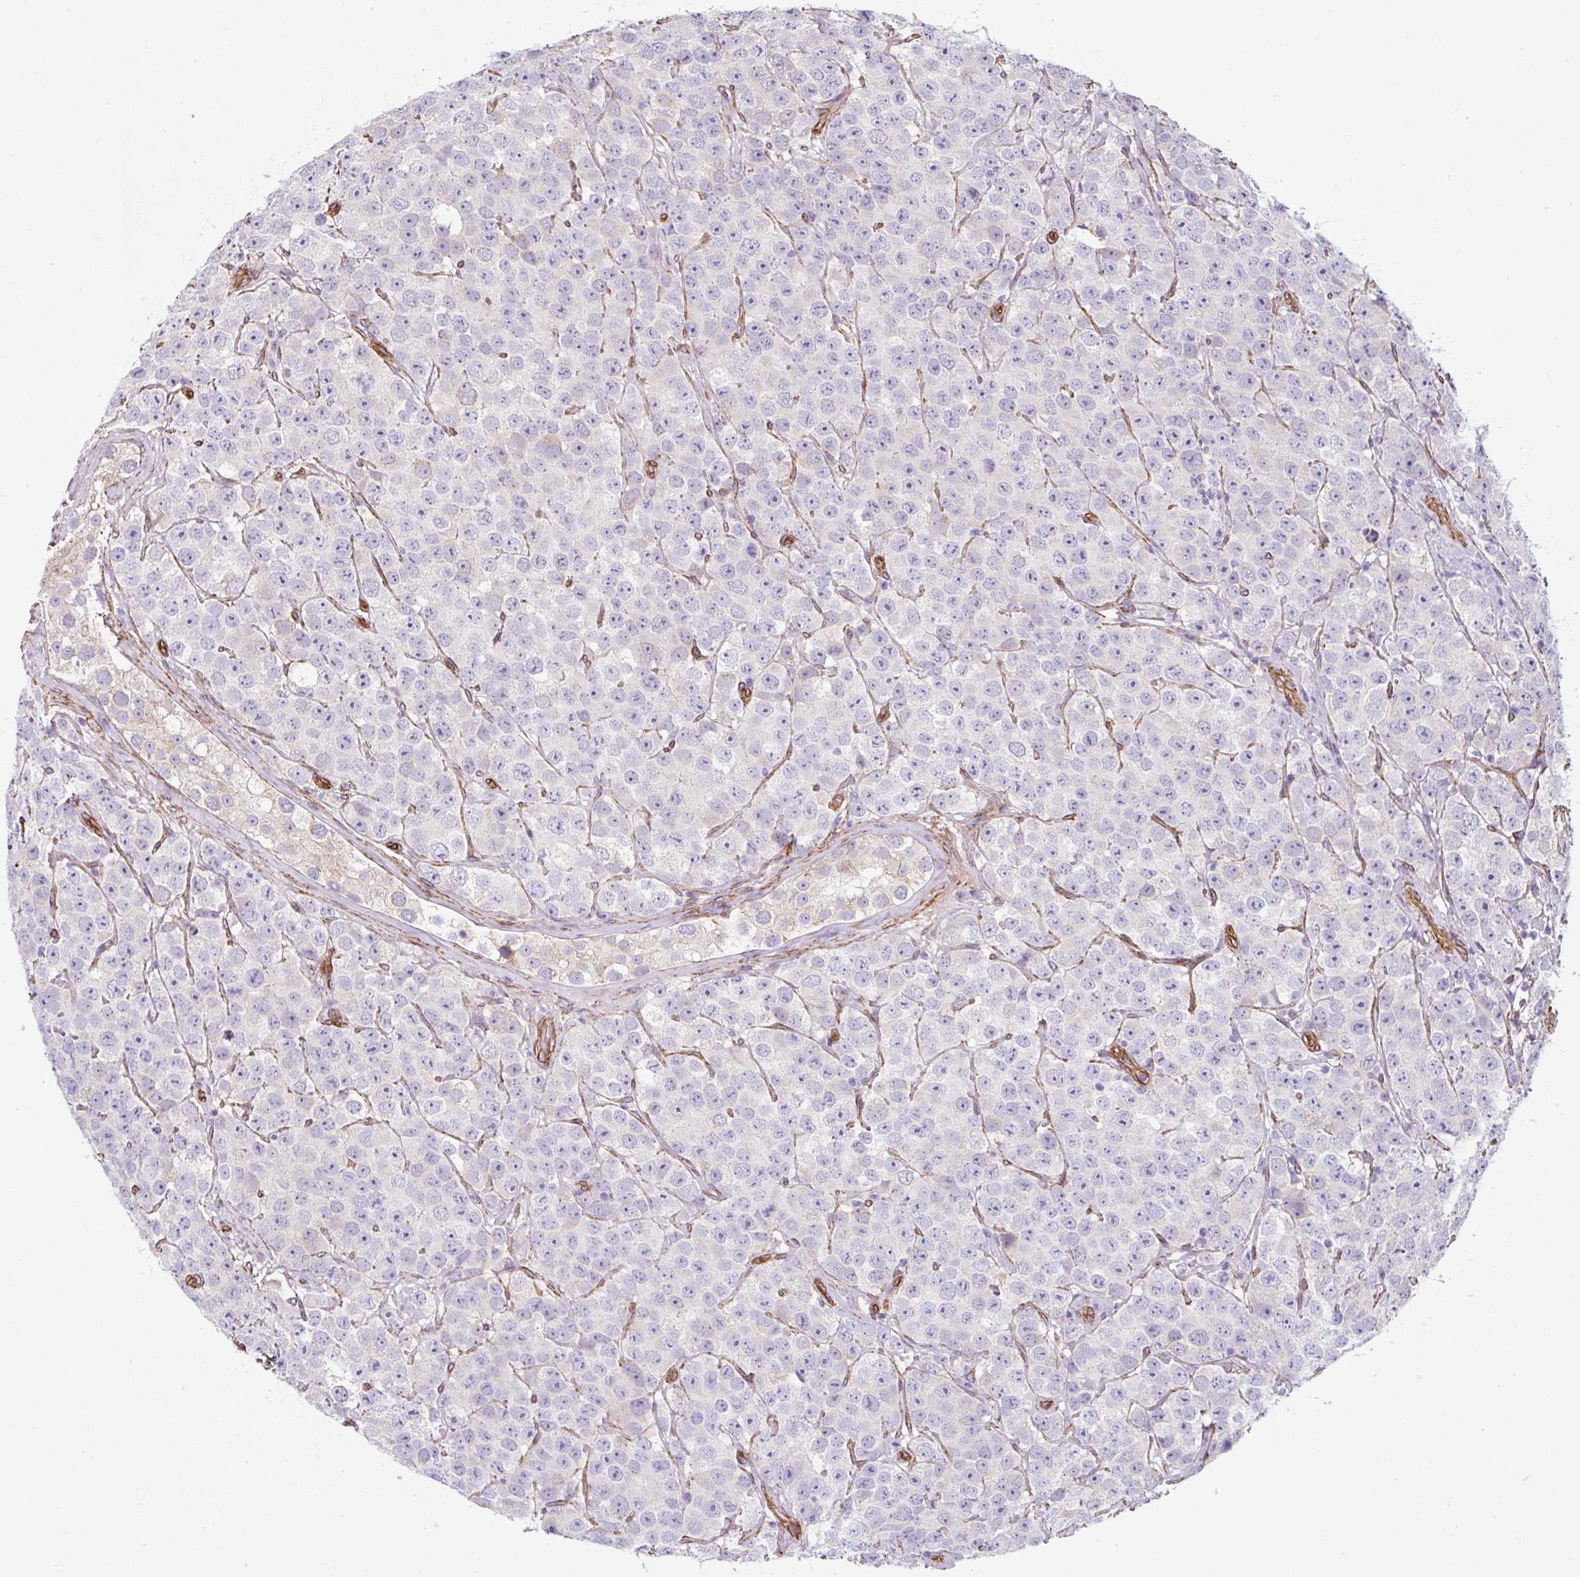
{"staining": {"intensity": "negative", "quantity": "none", "location": "none"}, "tissue": "testis cancer", "cell_type": "Tumor cells", "image_type": "cancer", "snomed": [{"axis": "morphology", "description": "Seminoma, NOS"}, {"axis": "topography", "description": "Testis"}], "caption": "Tumor cells are negative for protein expression in human testis cancer.", "gene": "ANKUB1", "patient": {"sex": "male", "age": 28}}